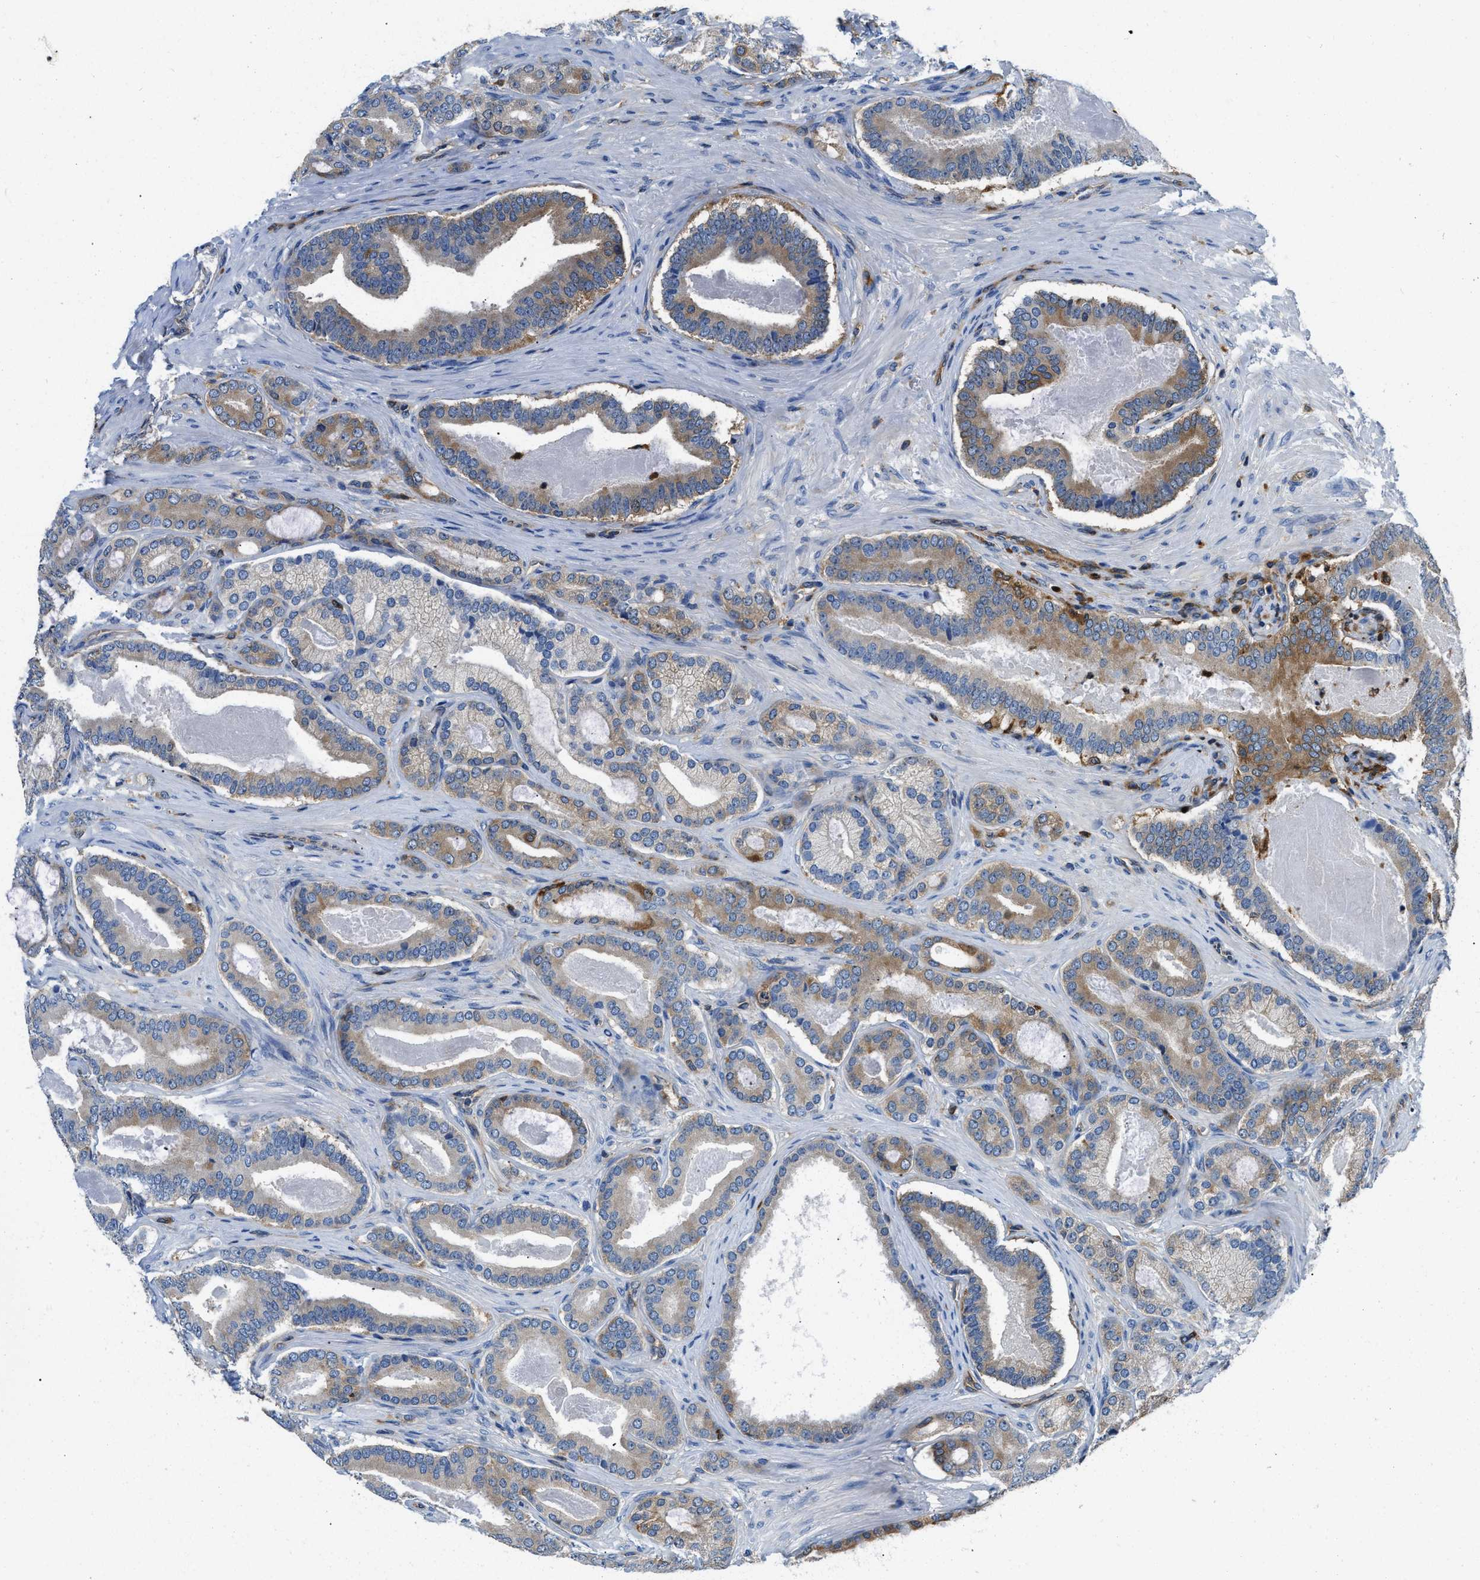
{"staining": {"intensity": "moderate", "quantity": "25%-75%", "location": "cytoplasmic/membranous"}, "tissue": "prostate cancer", "cell_type": "Tumor cells", "image_type": "cancer", "snomed": [{"axis": "morphology", "description": "Adenocarcinoma, High grade"}, {"axis": "topography", "description": "Prostate"}], "caption": "Immunohistochemistry (IHC) (DAB) staining of human prostate cancer reveals moderate cytoplasmic/membranous protein positivity in about 25%-75% of tumor cells. The protein of interest is stained brown, and the nuclei are stained in blue (DAB (3,3'-diaminobenzidine) IHC with brightfield microscopy, high magnification).", "gene": "PKM", "patient": {"sex": "male", "age": 60}}